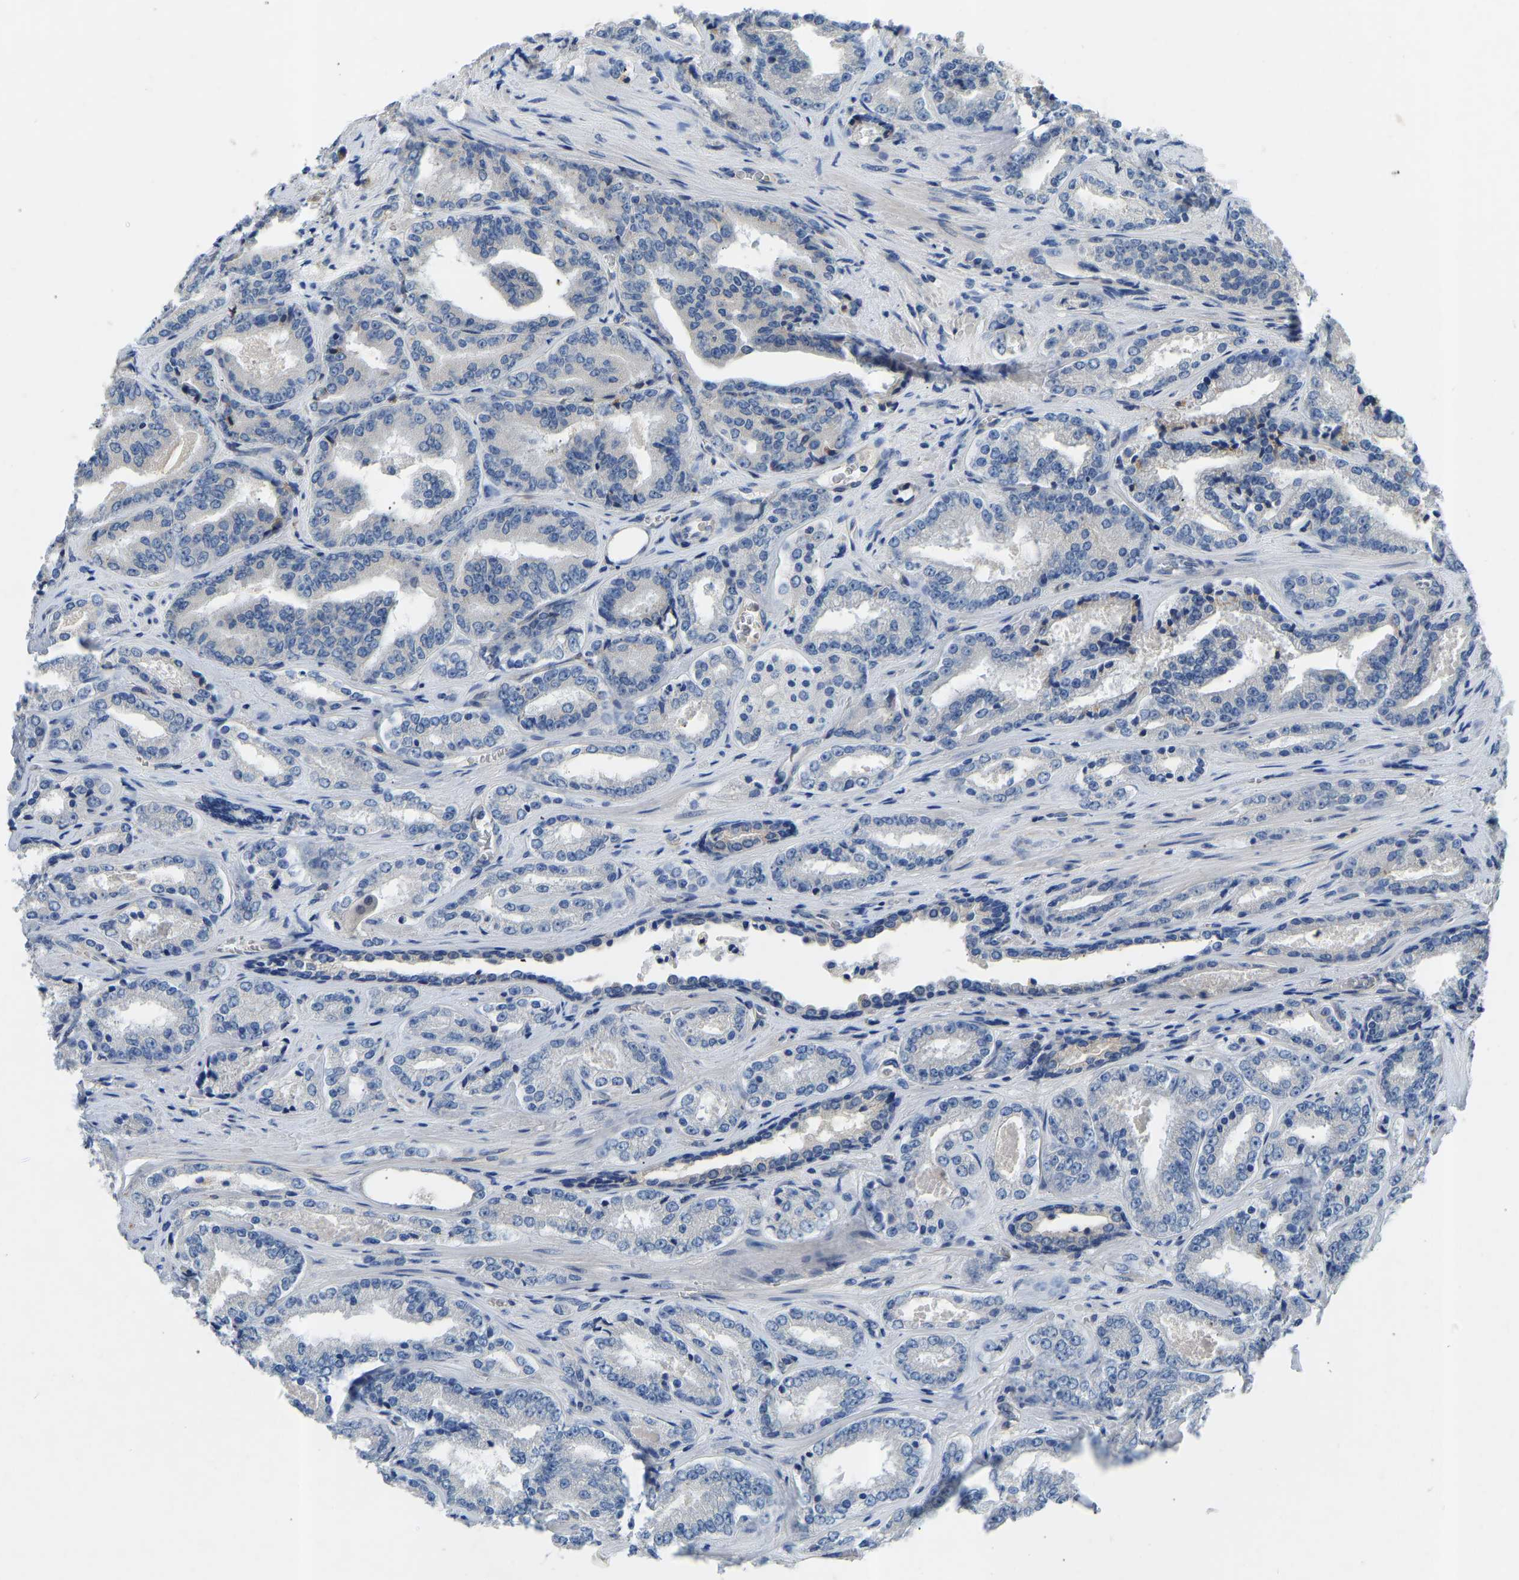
{"staining": {"intensity": "negative", "quantity": "none", "location": "none"}, "tissue": "prostate cancer", "cell_type": "Tumor cells", "image_type": "cancer", "snomed": [{"axis": "morphology", "description": "Adenocarcinoma, High grade"}, {"axis": "topography", "description": "Prostate"}], "caption": "Immunohistochemistry (IHC) image of human prostate adenocarcinoma (high-grade) stained for a protein (brown), which reveals no expression in tumor cells. (Brightfield microscopy of DAB immunohistochemistry (IHC) at high magnification).", "gene": "RBP1", "patient": {"sex": "male", "age": 71}}